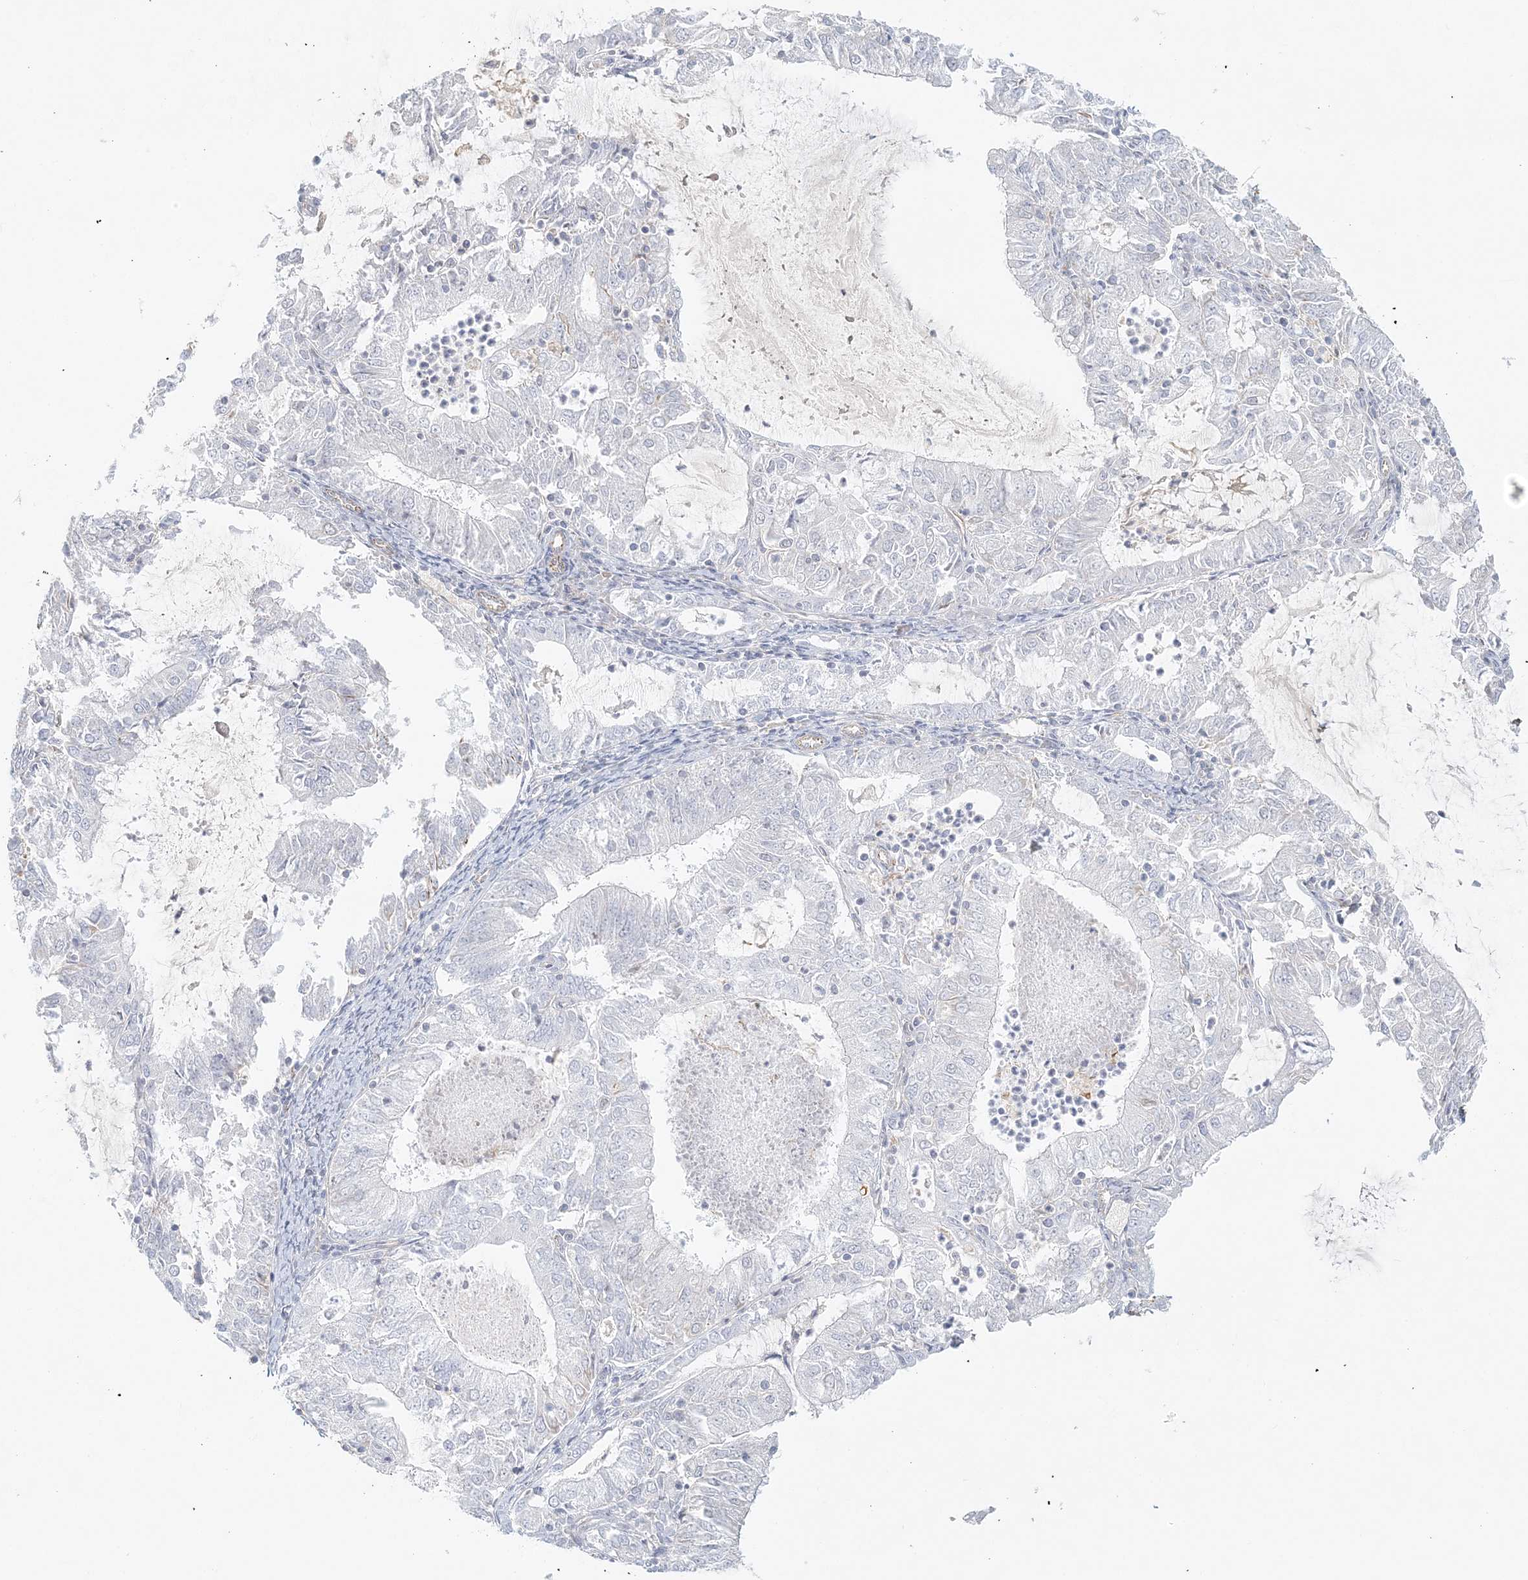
{"staining": {"intensity": "negative", "quantity": "none", "location": "none"}, "tissue": "endometrial cancer", "cell_type": "Tumor cells", "image_type": "cancer", "snomed": [{"axis": "morphology", "description": "Adenocarcinoma, NOS"}, {"axis": "topography", "description": "Endometrium"}], "caption": "The micrograph shows no significant positivity in tumor cells of endometrial cancer (adenocarcinoma). (DAB (3,3'-diaminobenzidine) immunohistochemistry (IHC) visualized using brightfield microscopy, high magnification).", "gene": "DMRTB1", "patient": {"sex": "female", "age": 57}}